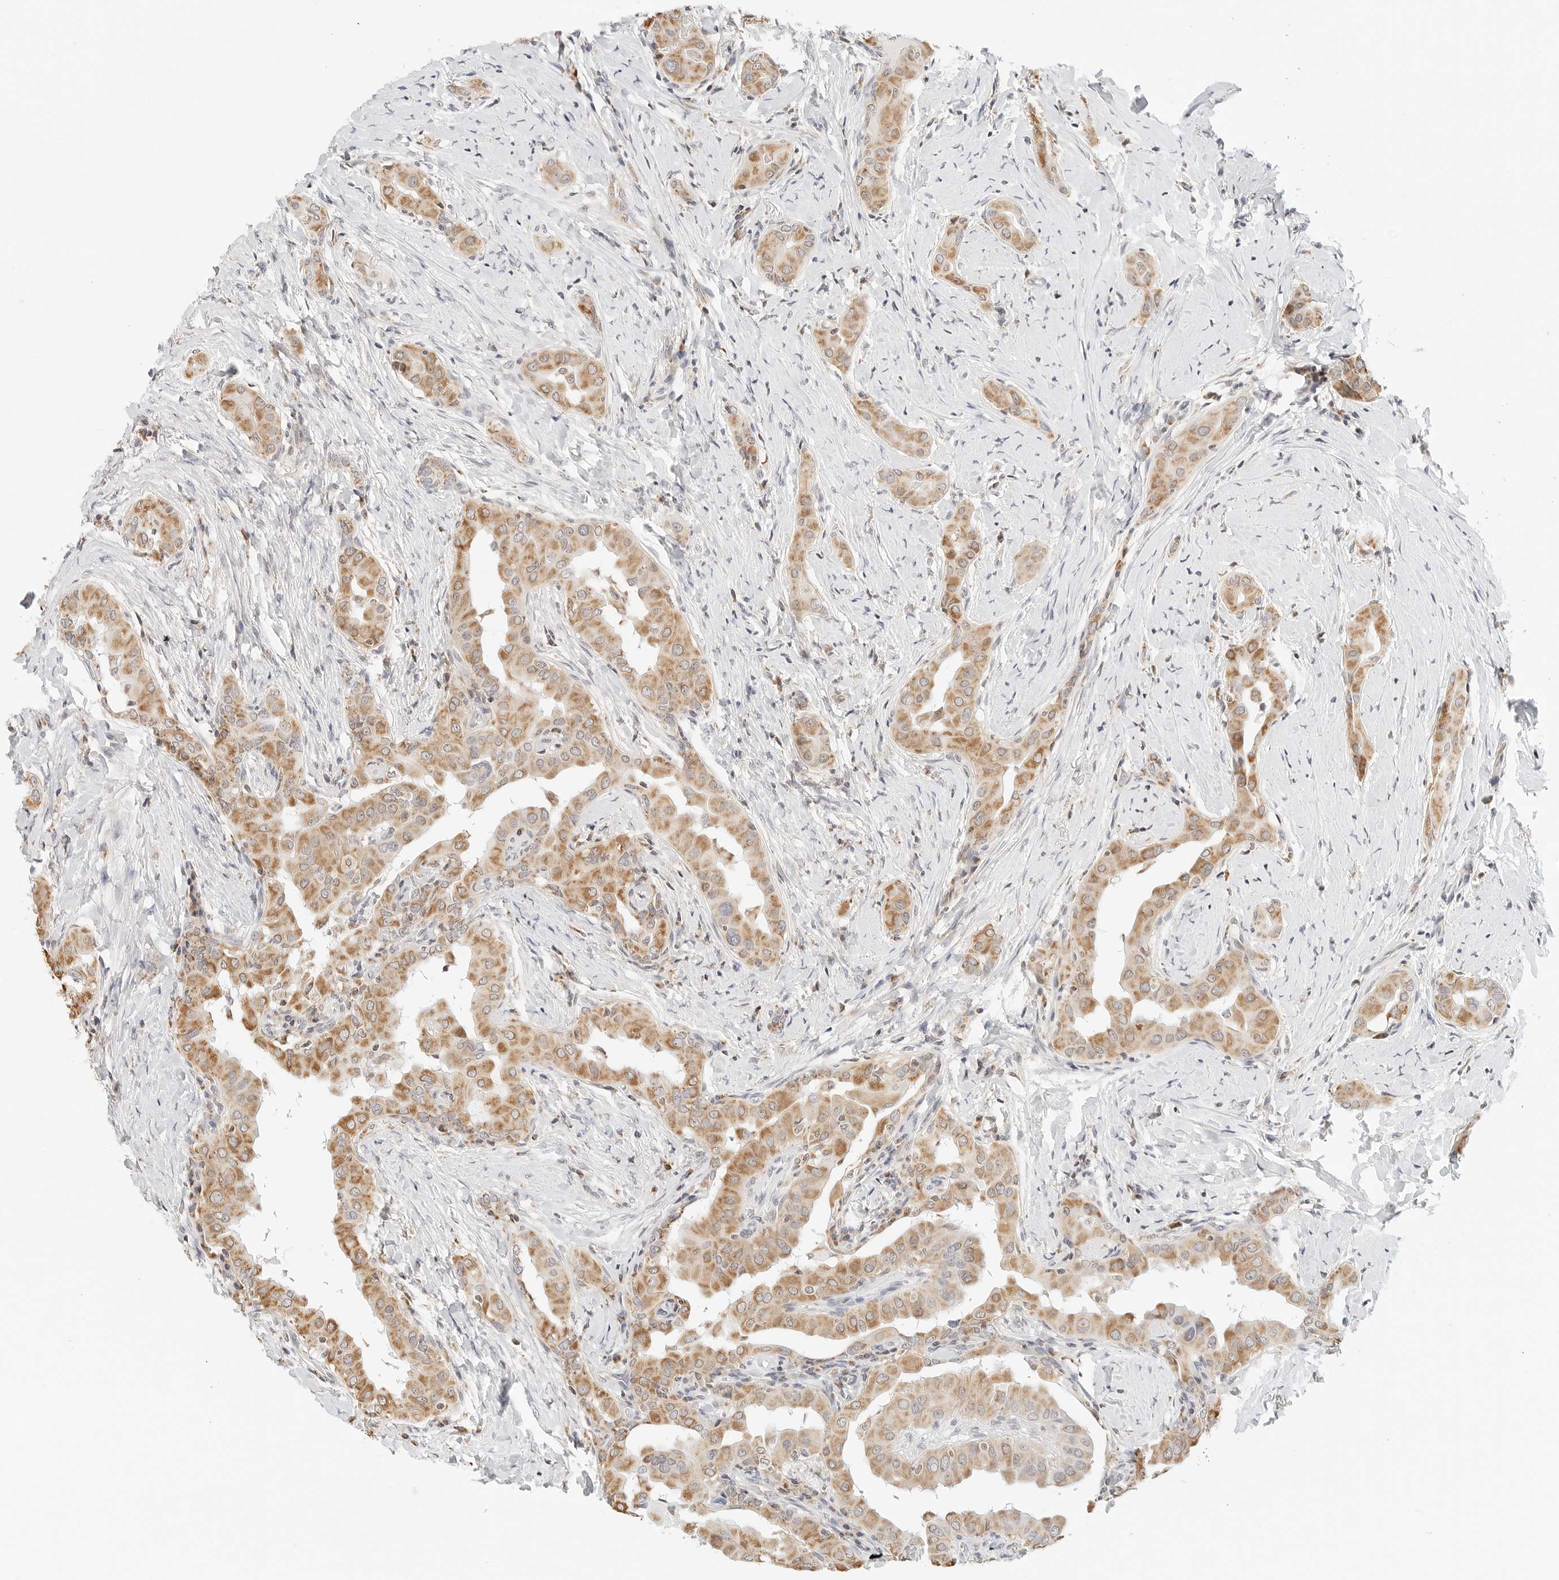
{"staining": {"intensity": "moderate", "quantity": ">75%", "location": "cytoplasmic/membranous"}, "tissue": "thyroid cancer", "cell_type": "Tumor cells", "image_type": "cancer", "snomed": [{"axis": "morphology", "description": "Papillary adenocarcinoma, NOS"}, {"axis": "topography", "description": "Thyroid gland"}], "caption": "Immunohistochemical staining of human thyroid cancer demonstrates medium levels of moderate cytoplasmic/membranous staining in about >75% of tumor cells.", "gene": "ATL1", "patient": {"sex": "male", "age": 33}}